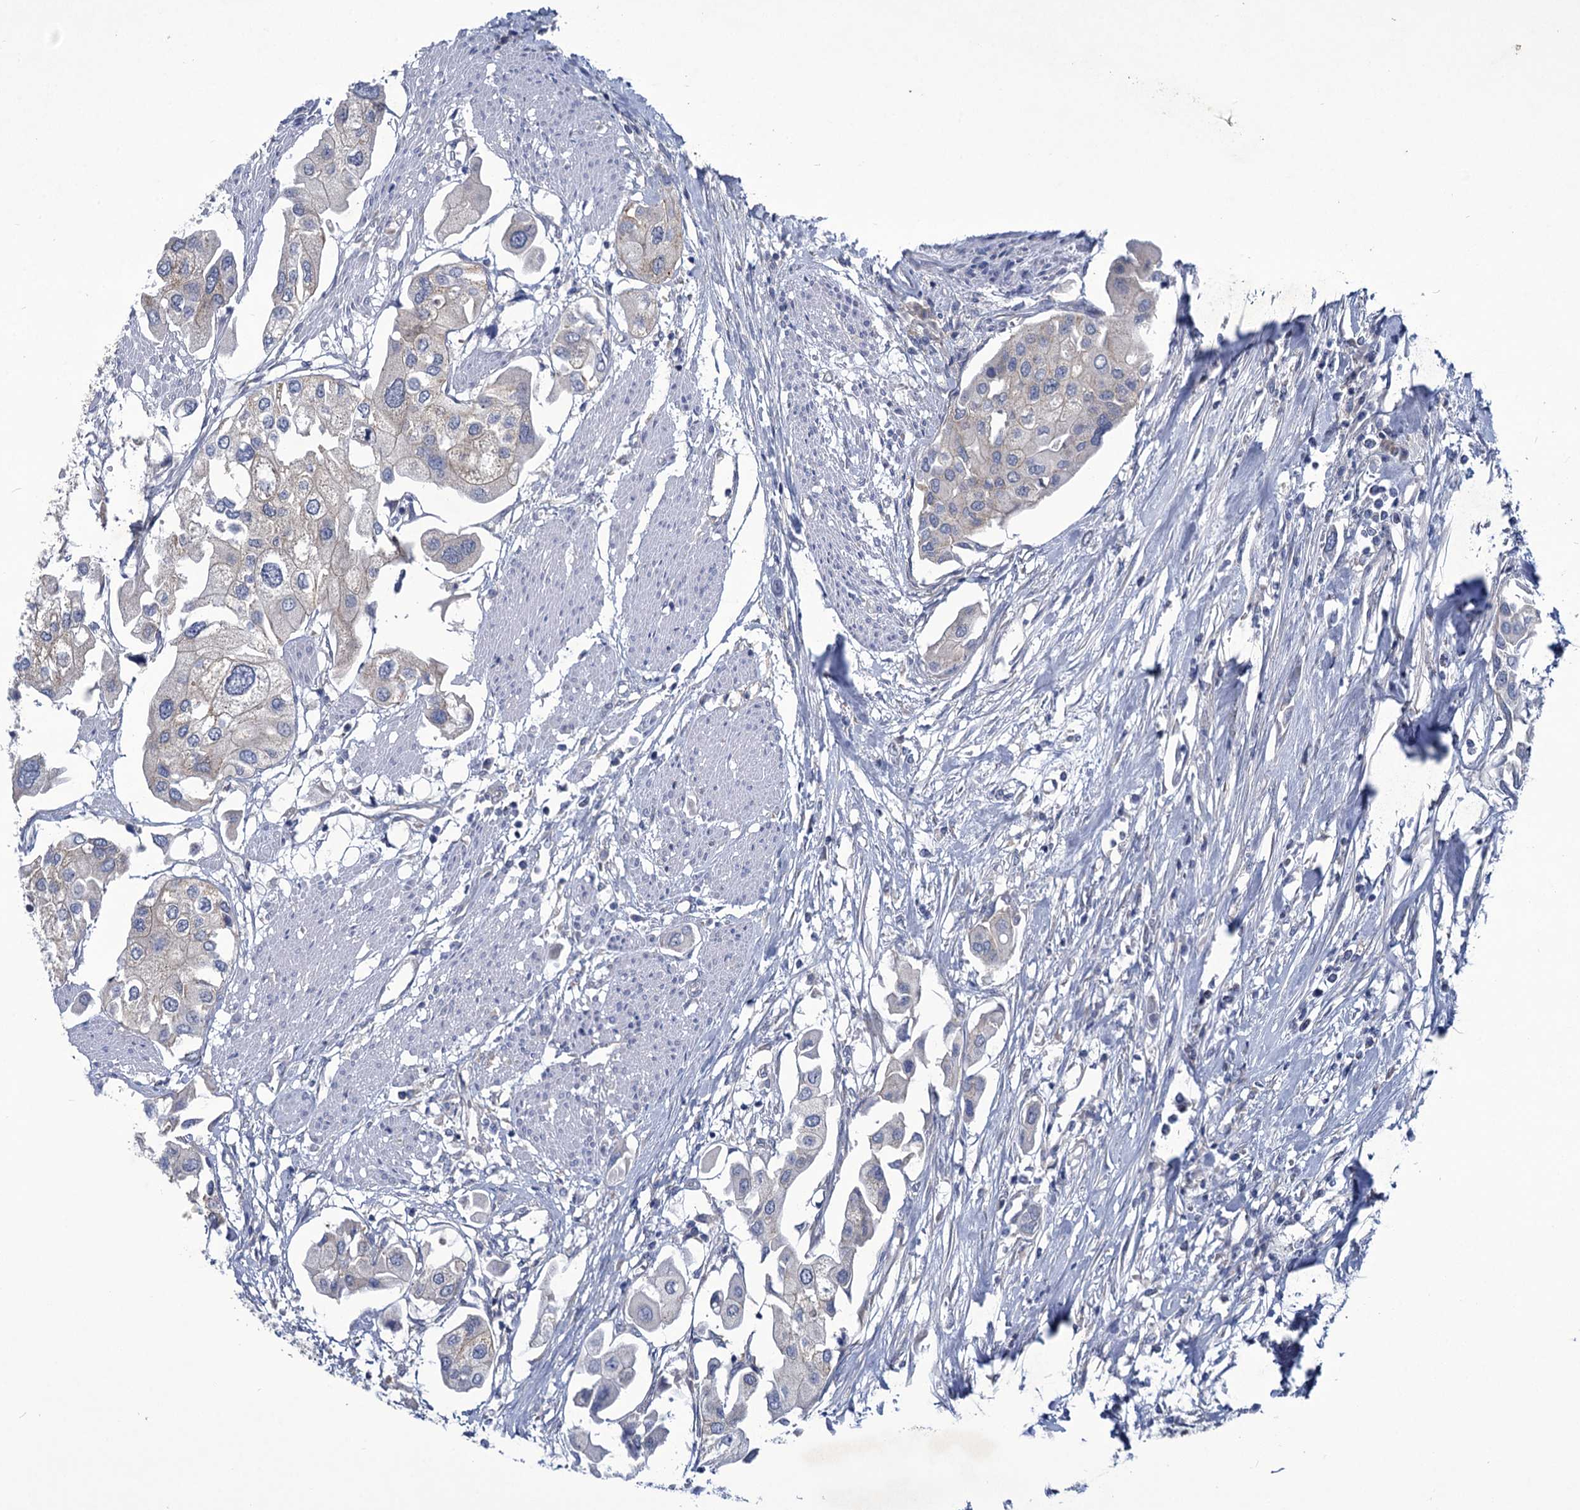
{"staining": {"intensity": "negative", "quantity": "none", "location": "none"}, "tissue": "urothelial cancer", "cell_type": "Tumor cells", "image_type": "cancer", "snomed": [{"axis": "morphology", "description": "Urothelial carcinoma, High grade"}, {"axis": "topography", "description": "Urinary bladder"}], "caption": "Tumor cells show no significant protein positivity in urothelial cancer.", "gene": "MBLAC2", "patient": {"sex": "male", "age": 64}}